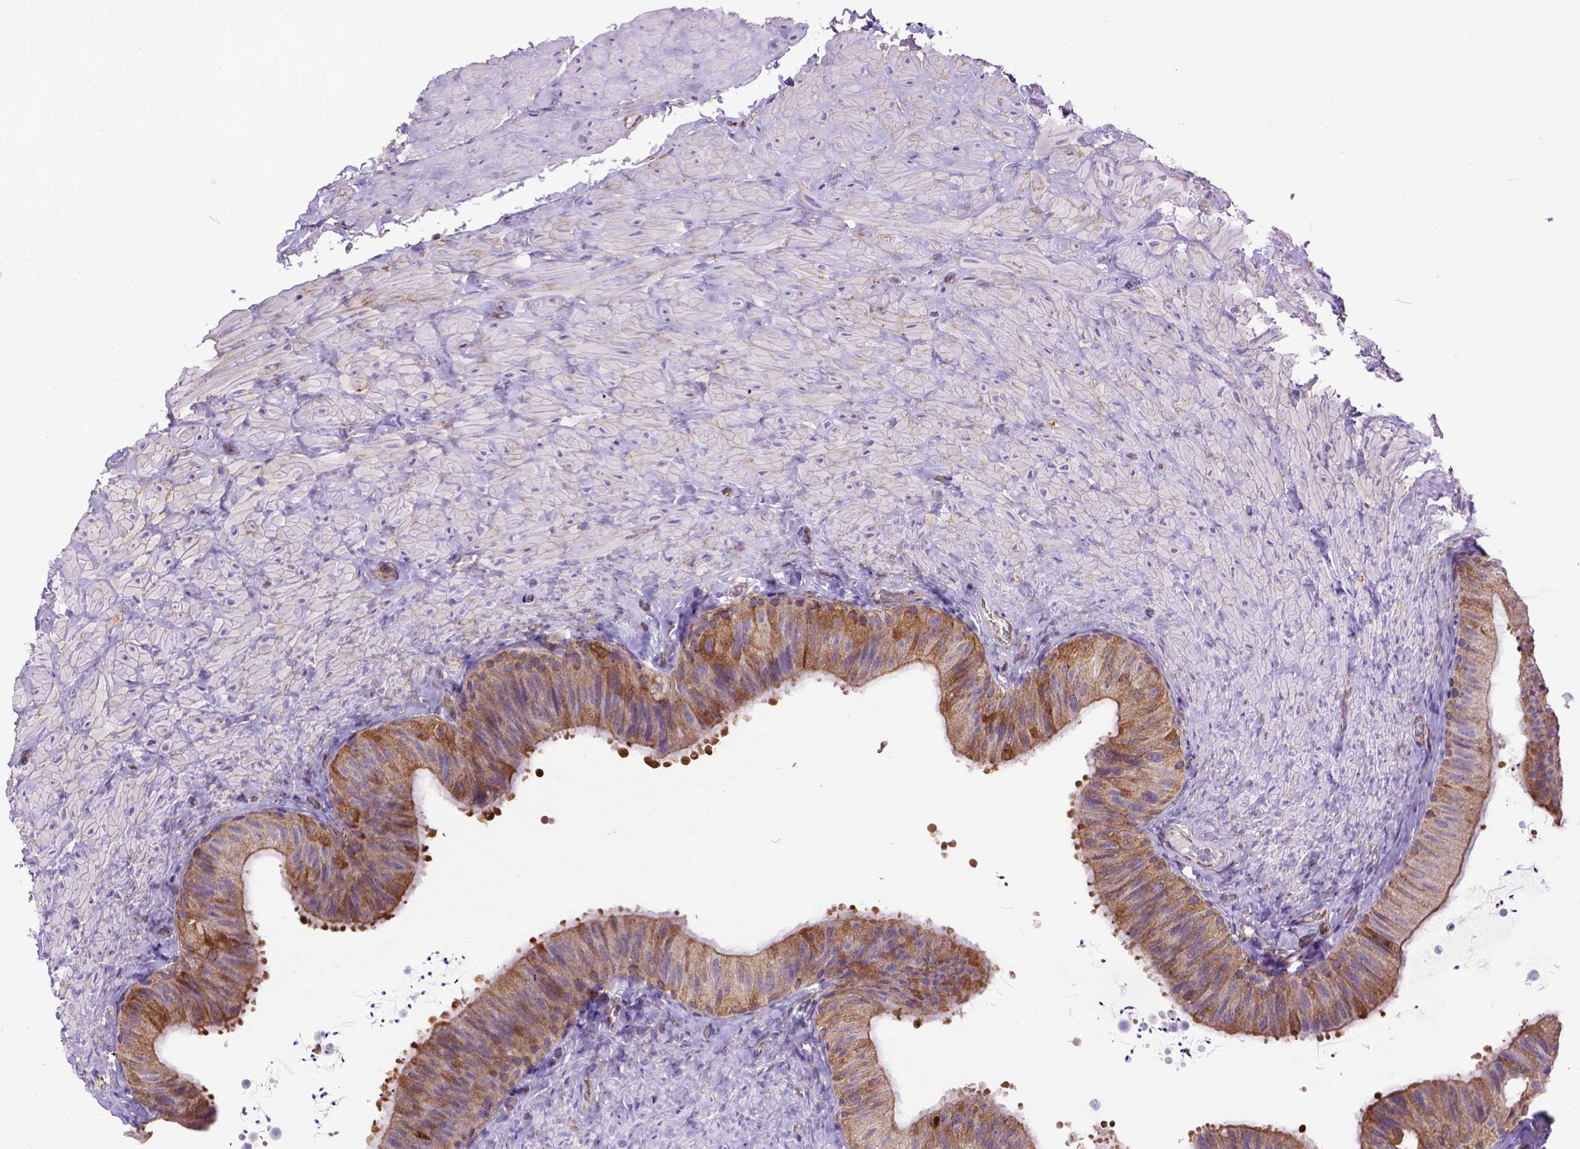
{"staining": {"intensity": "moderate", "quantity": ">75%", "location": "cytoplasmic/membranous"}, "tissue": "epididymis", "cell_type": "Glandular cells", "image_type": "normal", "snomed": [{"axis": "morphology", "description": "Normal tissue, NOS"}, {"axis": "topography", "description": "Epididymis, spermatic cord, NOS"}, {"axis": "topography", "description": "Epididymis"}], "caption": "The photomicrograph demonstrates staining of unremarkable epididymis, revealing moderate cytoplasmic/membranous protein expression (brown color) within glandular cells.", "gene": "MVP", "patient": {"sex": "male", "age": 31}}